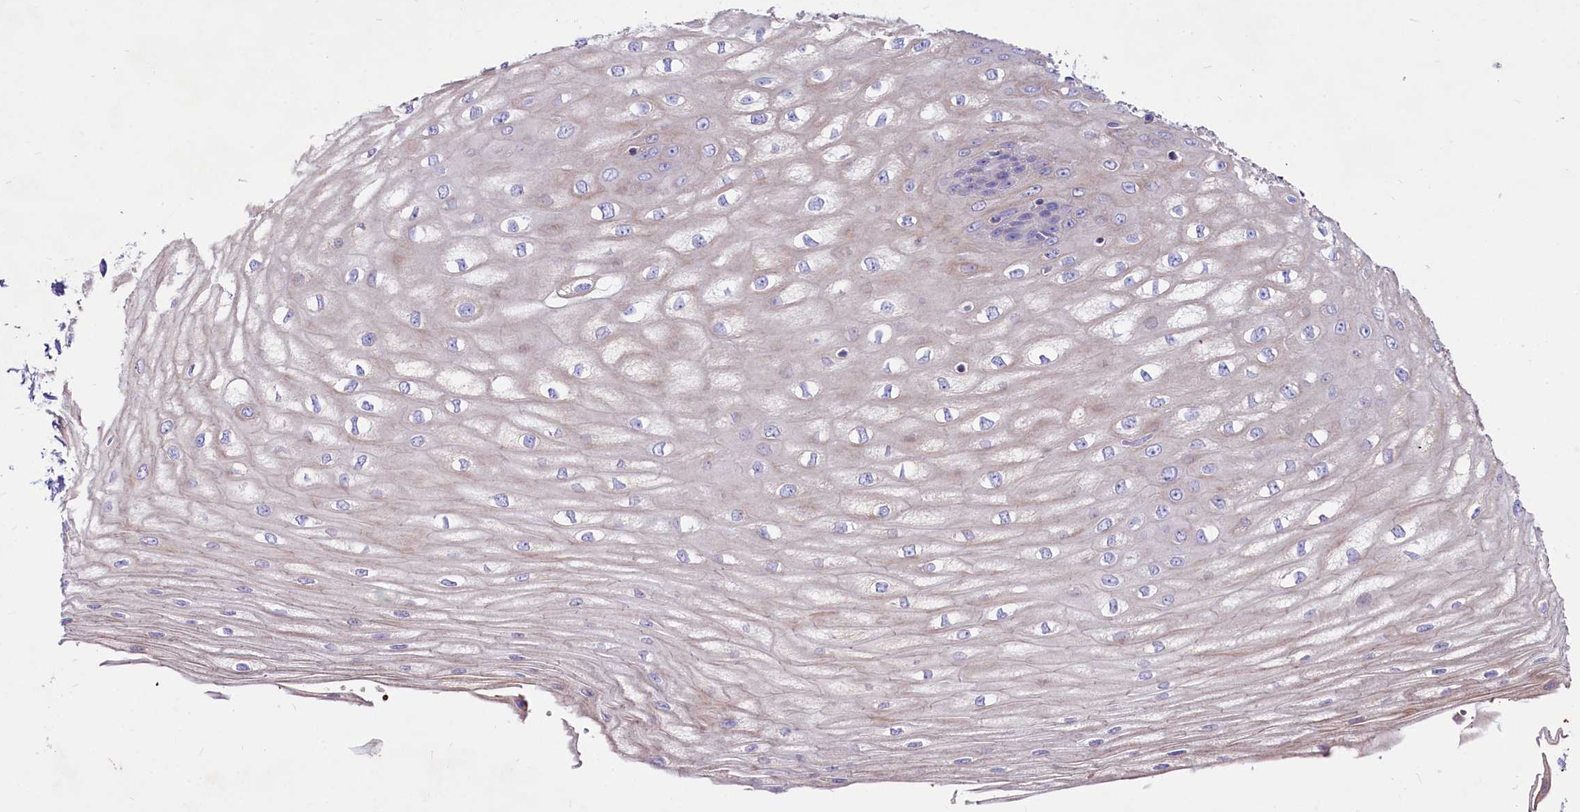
{"staining": {"intensity": "weak", "quantity": "<25%", "location": "cytoplasmic/membranous"}, "tissue": "esophagus", "cell_type": "Squamous epithelial cells", "image_type": "normal", "snomed": [{"axis": "morphology", "description": "Normal tissue, NOS"}, {"axis": "topography", "description": "Esophagus"}], "caption": "Immunohistochemistry image of unremarkable human esophagus stained for a protein (brown), which displays no expression in squamous epithelial cells. (Stains: DAB (3,3'-diaminobenzidine) IHC with hematoxylin counter stain, Microscopy: brightfield microscopy at high magnification).", "gene": "ABHD5", "patient": {"sex": "male", "age": 60}}